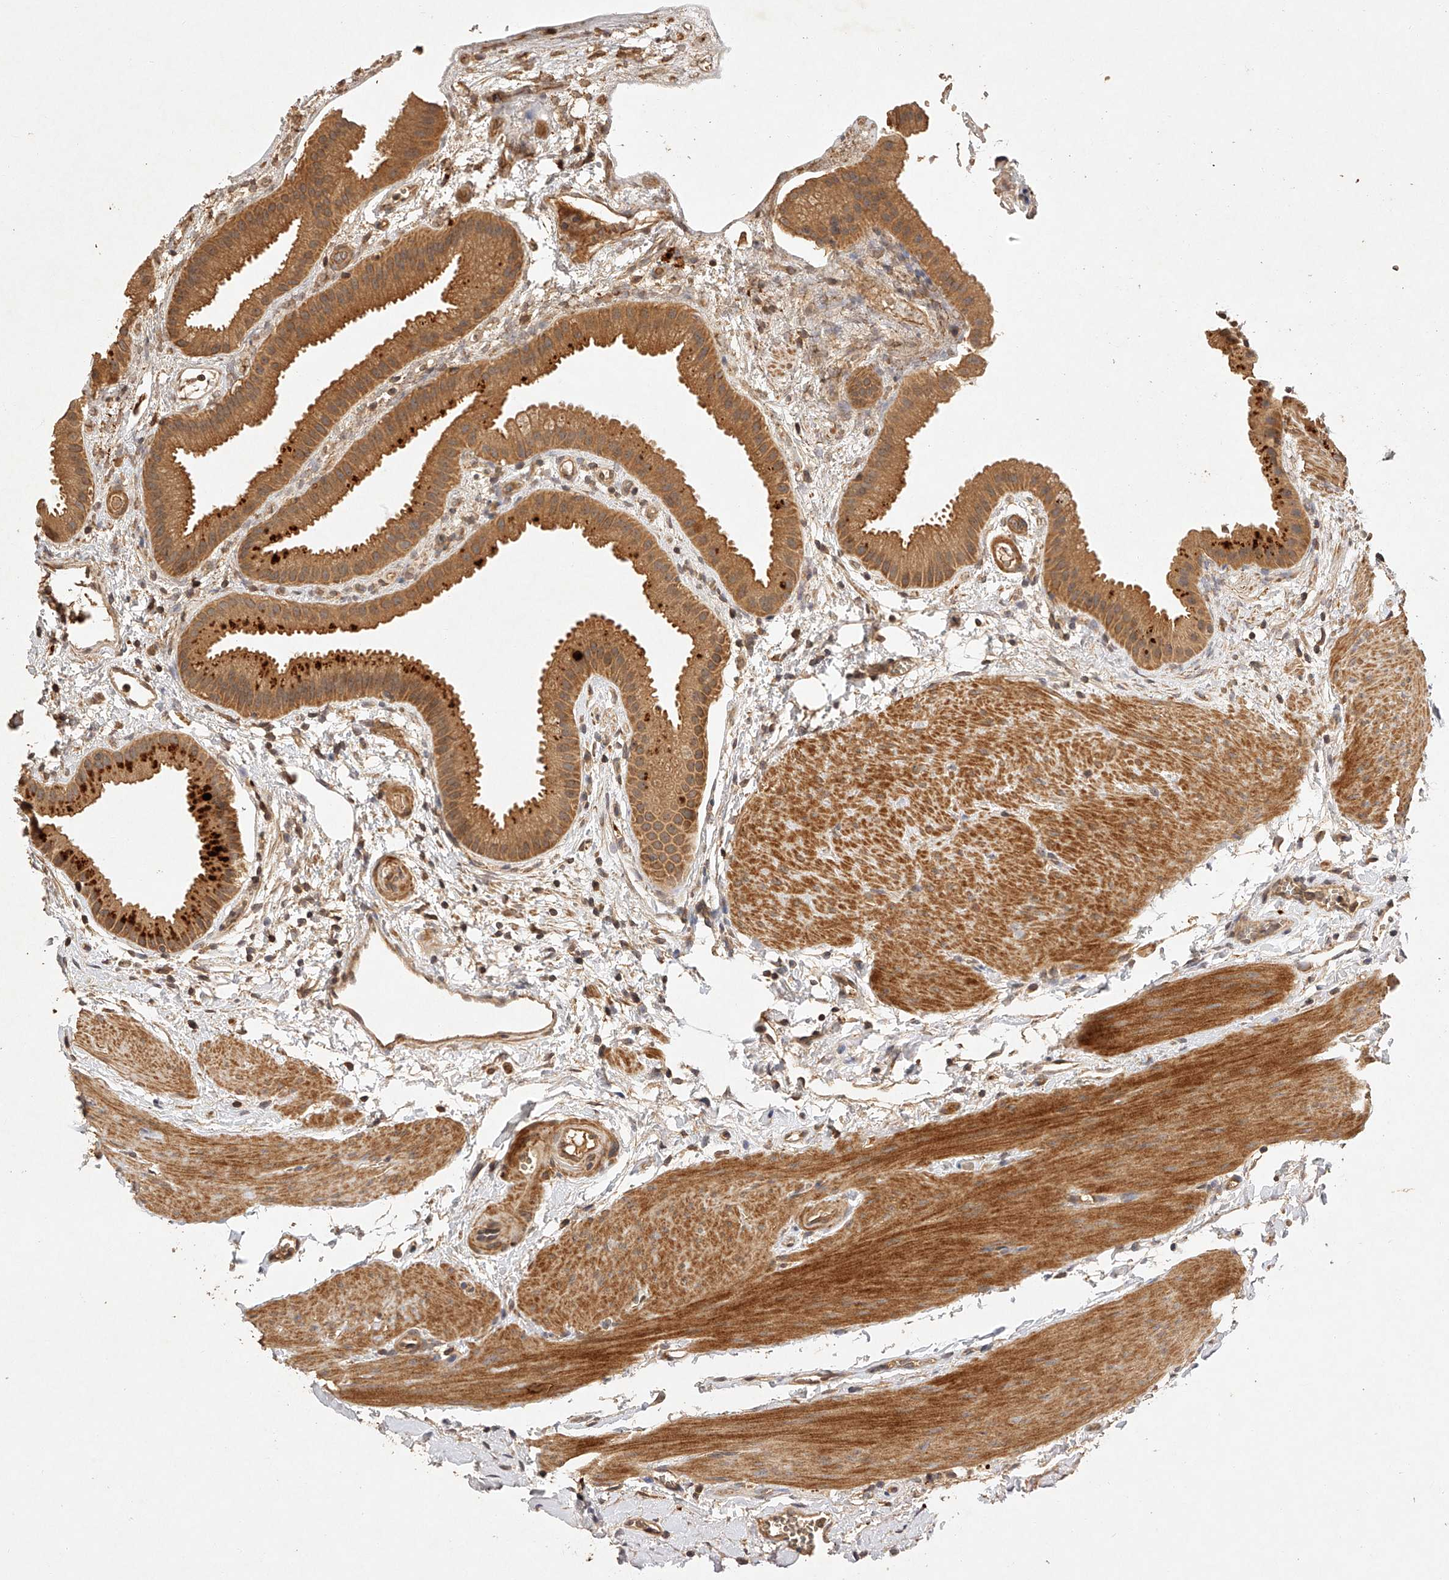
{"staining": {"intensity": "moderate", "quantity": ">75%", "location": "cytoplasmic/membranous"}, "tissue": "gallbladder", "cell_type": "Glandular cells", "image_type": "normal", "snomed": [{"axis": "morphology", "description": "Normal tissue, NOS"}, {"axis": "topography", "description": "Gallbladder"}], "caption": "Human gallbladder stained with a brown dye displays moderate cytoplasmic/membranous positive staining in approximately >75% of glandular cells.", "gene": "NSMAF", "patient": {"sex": "female", "age": 64}}